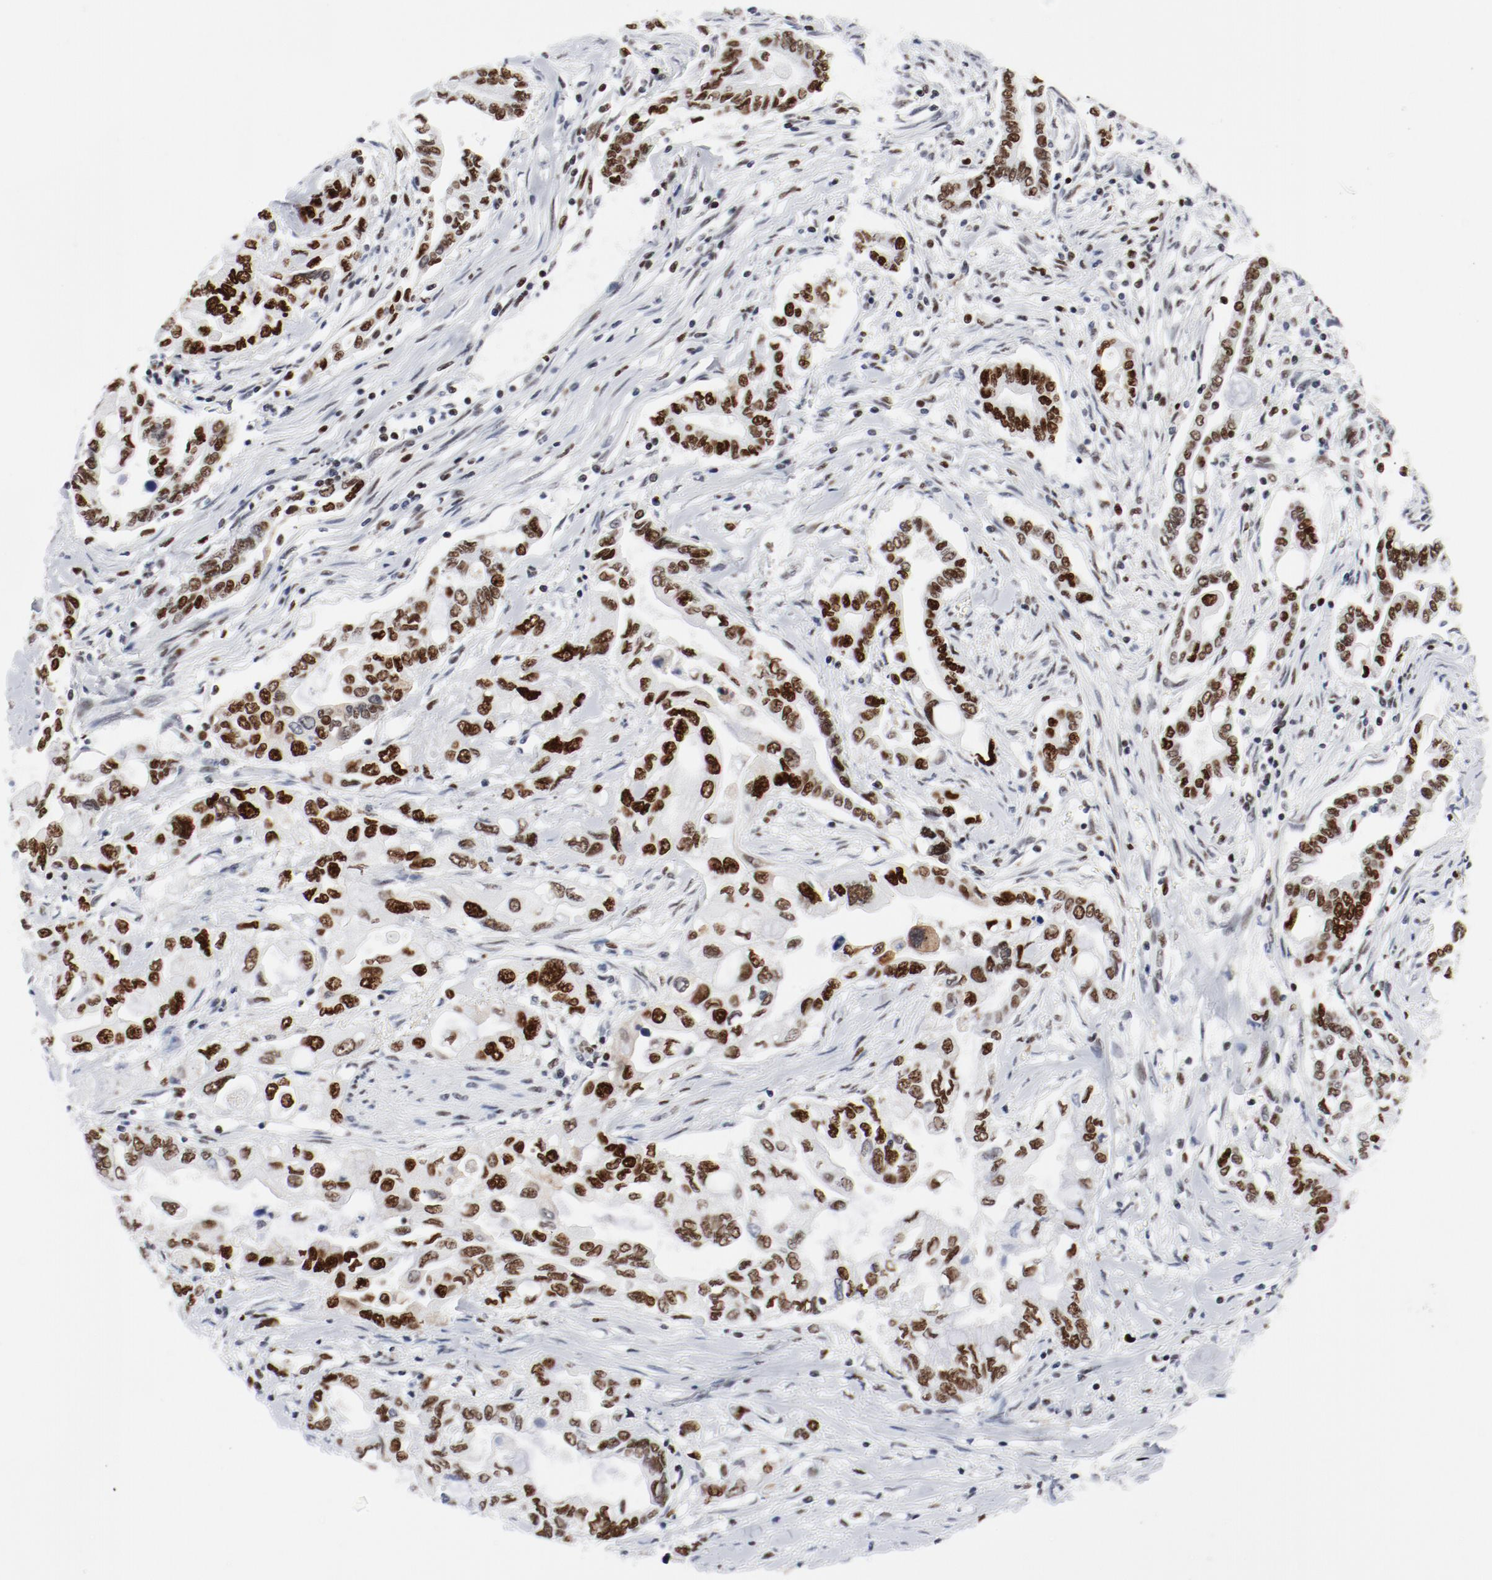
{"staining": {"intensity": "strong", "quantity": ">75%", "location": "nuclear"}, "tissue": "pancreatic cancer", "cell_type": "Tumor cells", "image_type": "cancer", "snomed": [{"axis": "morphology", "description": "Adenocarcinoma, NOS"}, {"axis": "topography", "description": "Pancreas"}], "caption": "This histopathology image shows immunohistochemistry staining of human pancreatic adenocarcinoma, with high strong nuclear staining in approximately >75% of tumor cells.", "gene": "POLD1", "patient": {"sex": "female", "age": 57}}